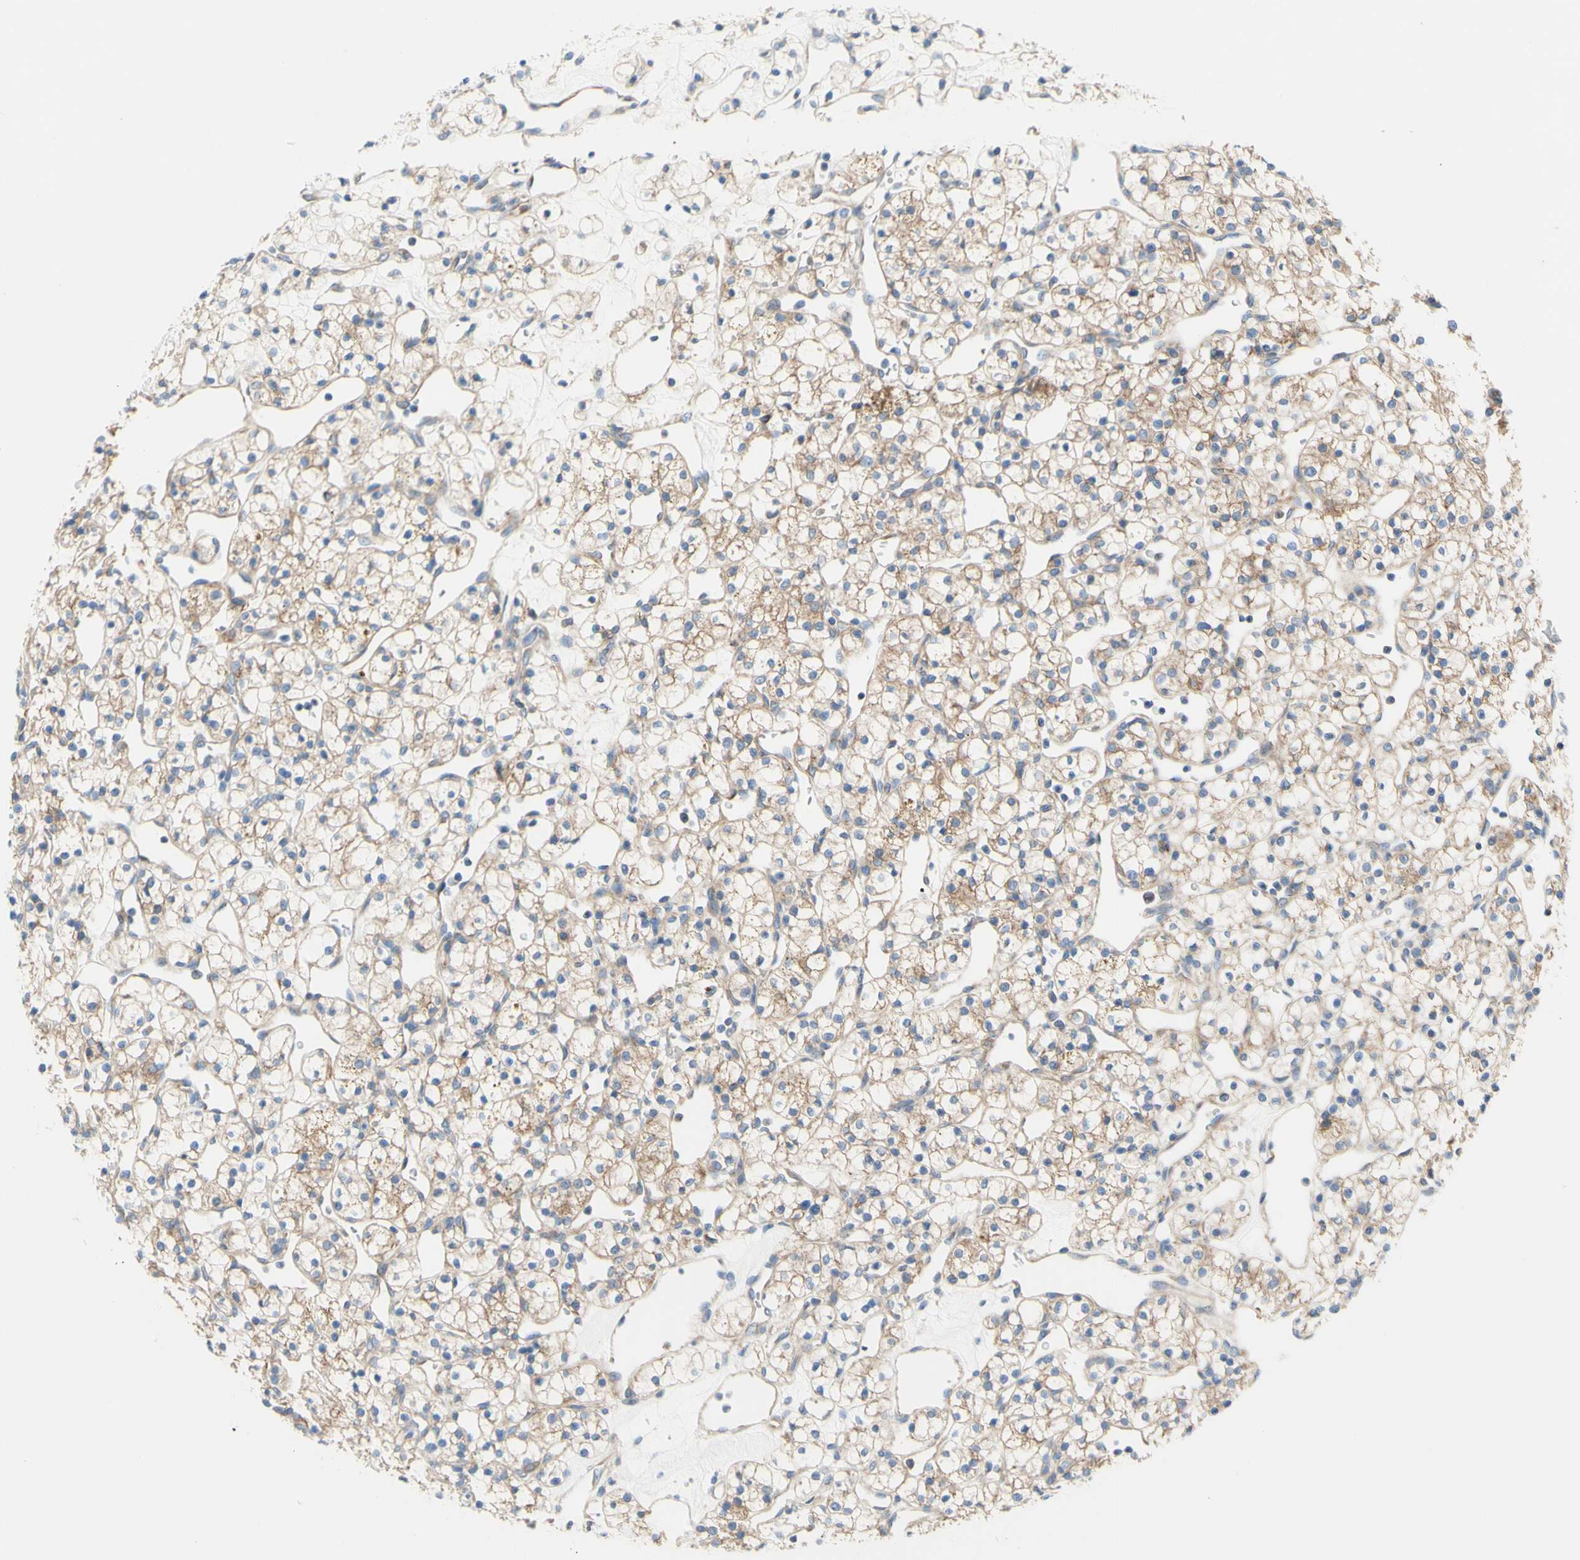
{"staining": {"intensity": "weak", "quantity": "<25%", "location": "cytoplasmic/membranous"}, "tissue": "renal cancer", "cell_type": "Tumor cells", "image_type": "cancer", "snomed": [{"axis": "morphology", "description": "Adenocarcinoma, NOS"}, {"axis": "topography", "description": "Kidney"}], "caption": "There is no significant expression in tumor cells of renal cancer.", "gene": "RETREG2", "patient": {"sex": "female", "age": 60}}